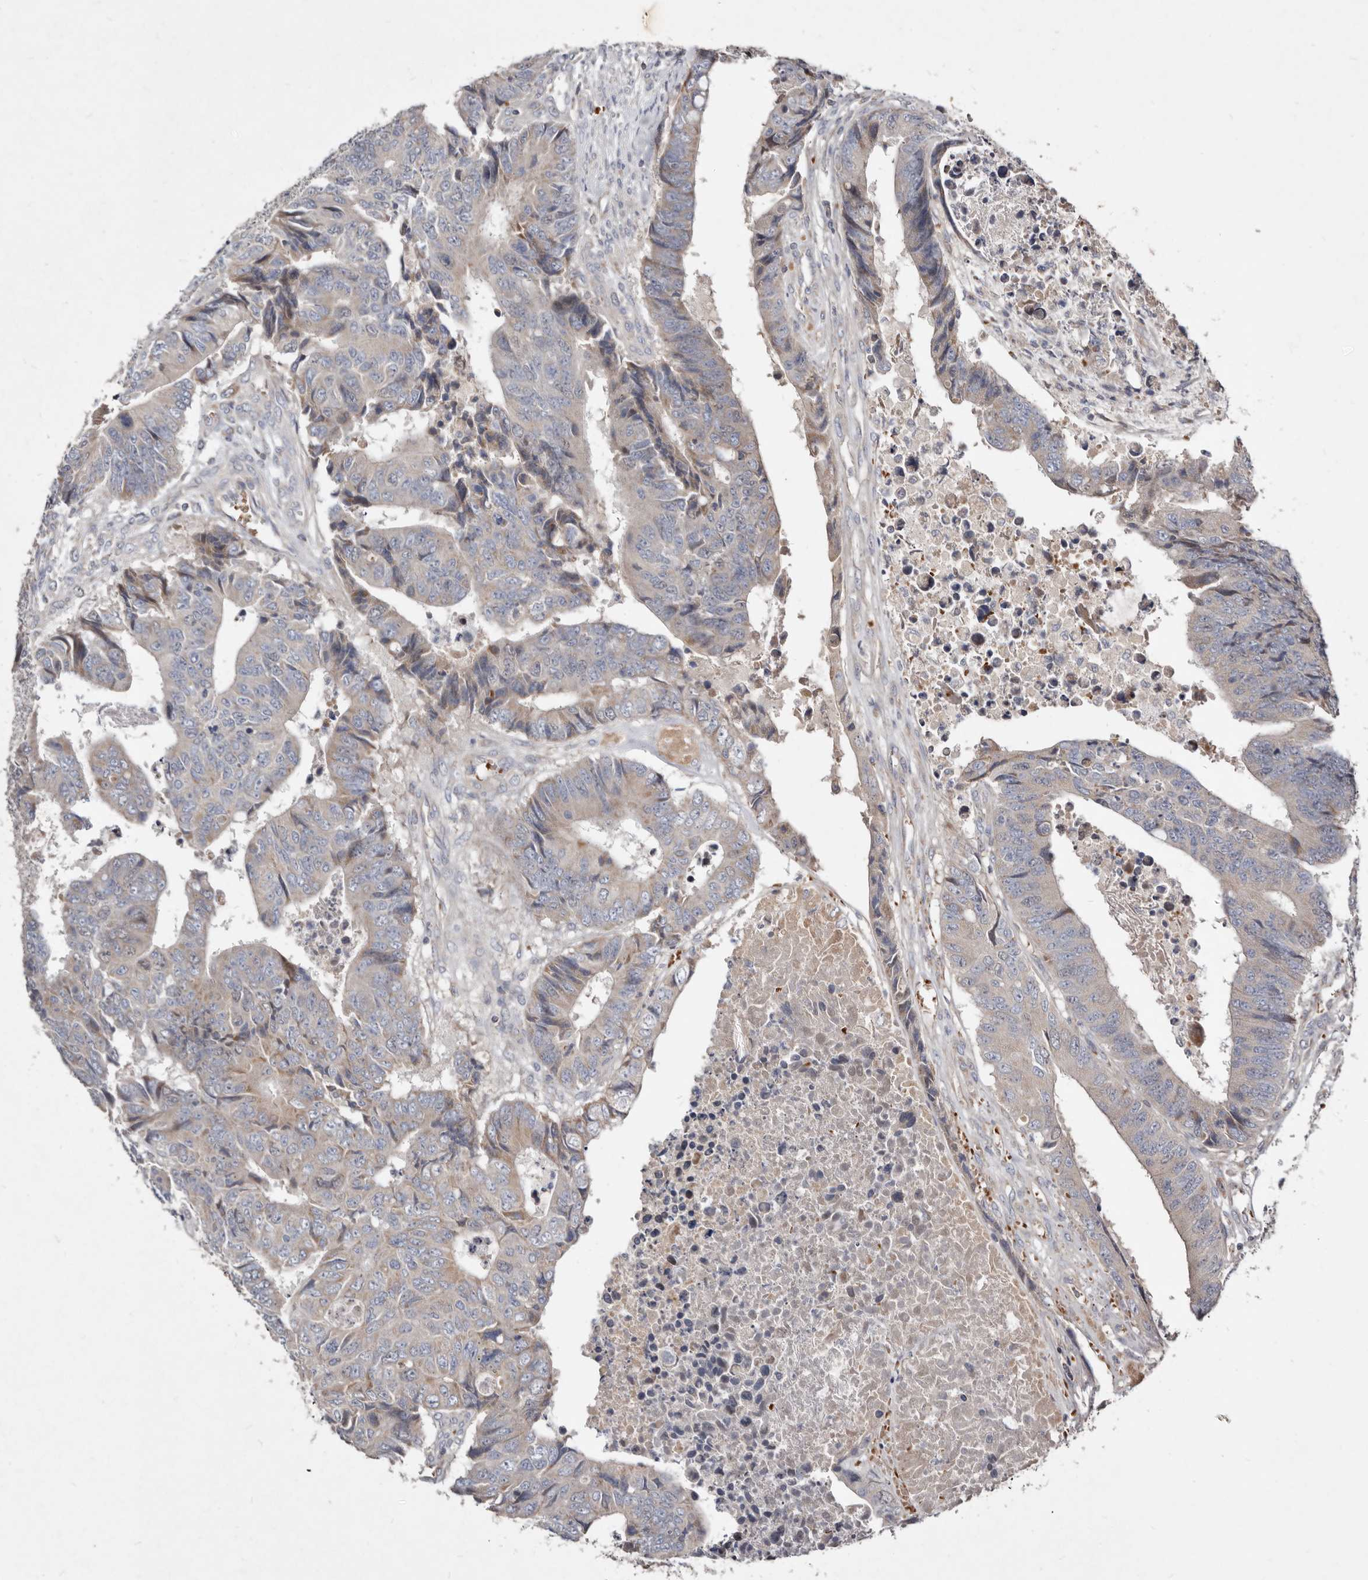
{"staining": {"intensity": "weak", "quantity": "<25%", "location": "cytoplasmic/membranous"}, "tissue": "colorectal cancer", "cell_type": "Tumor cells", "image_type": "cancer", "snomed": [{"axis": "morphology", "description": "Adenocarcinoma, NOS"}, {"axis": "topography", "description": "Rectum"}], "caption": "Immunohistochemical staining of colorectal cancer shows no significant staining in tumor cells. (IHC, brightfield microscopy, high magnification).", "gene": "SLC25A20", "patient": {"sex": "male", "age": 84}}